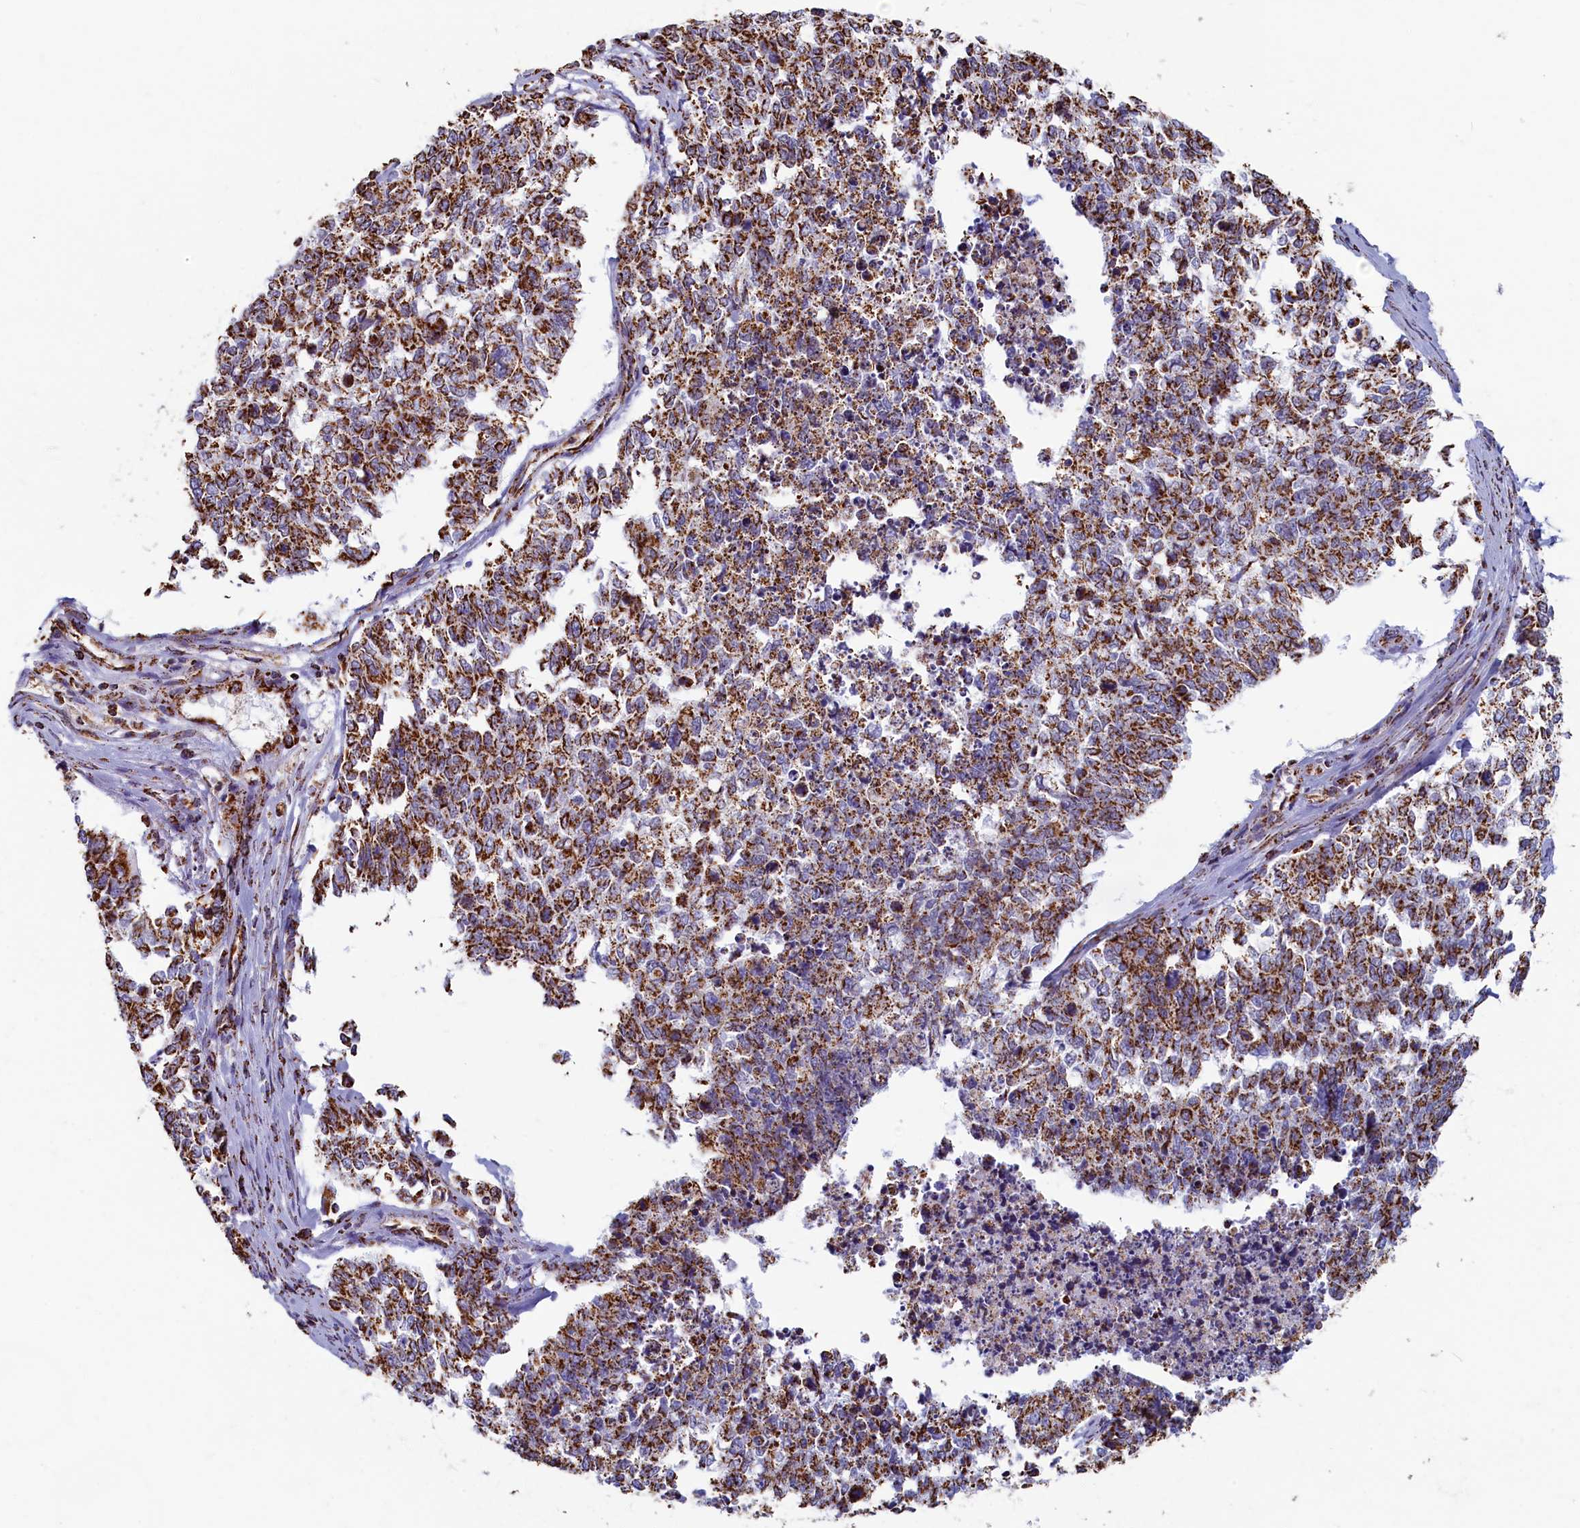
{"staining": {"intensity": "strong", "quantity": ">75%", "location": "cytoplasmic/membranous"}, "tissue": "cervical cancer", "cell_type": "Tumor cells", "image_type": "cancer", "snomed": [{"axis": "morphology", "description": "Squamous cell carcinoma, NOS"}, {"axis": "topography", "description": "Cervix"}], "caption": "Human cervical cancer (squamous cell carcinoma) stained with a brown dye exhibits strong cytoplasmic/membranous positive expression in approximately >75% of tumor cells.", "gene": "SPR", "patient": {"sex": "female", "age": 63}}